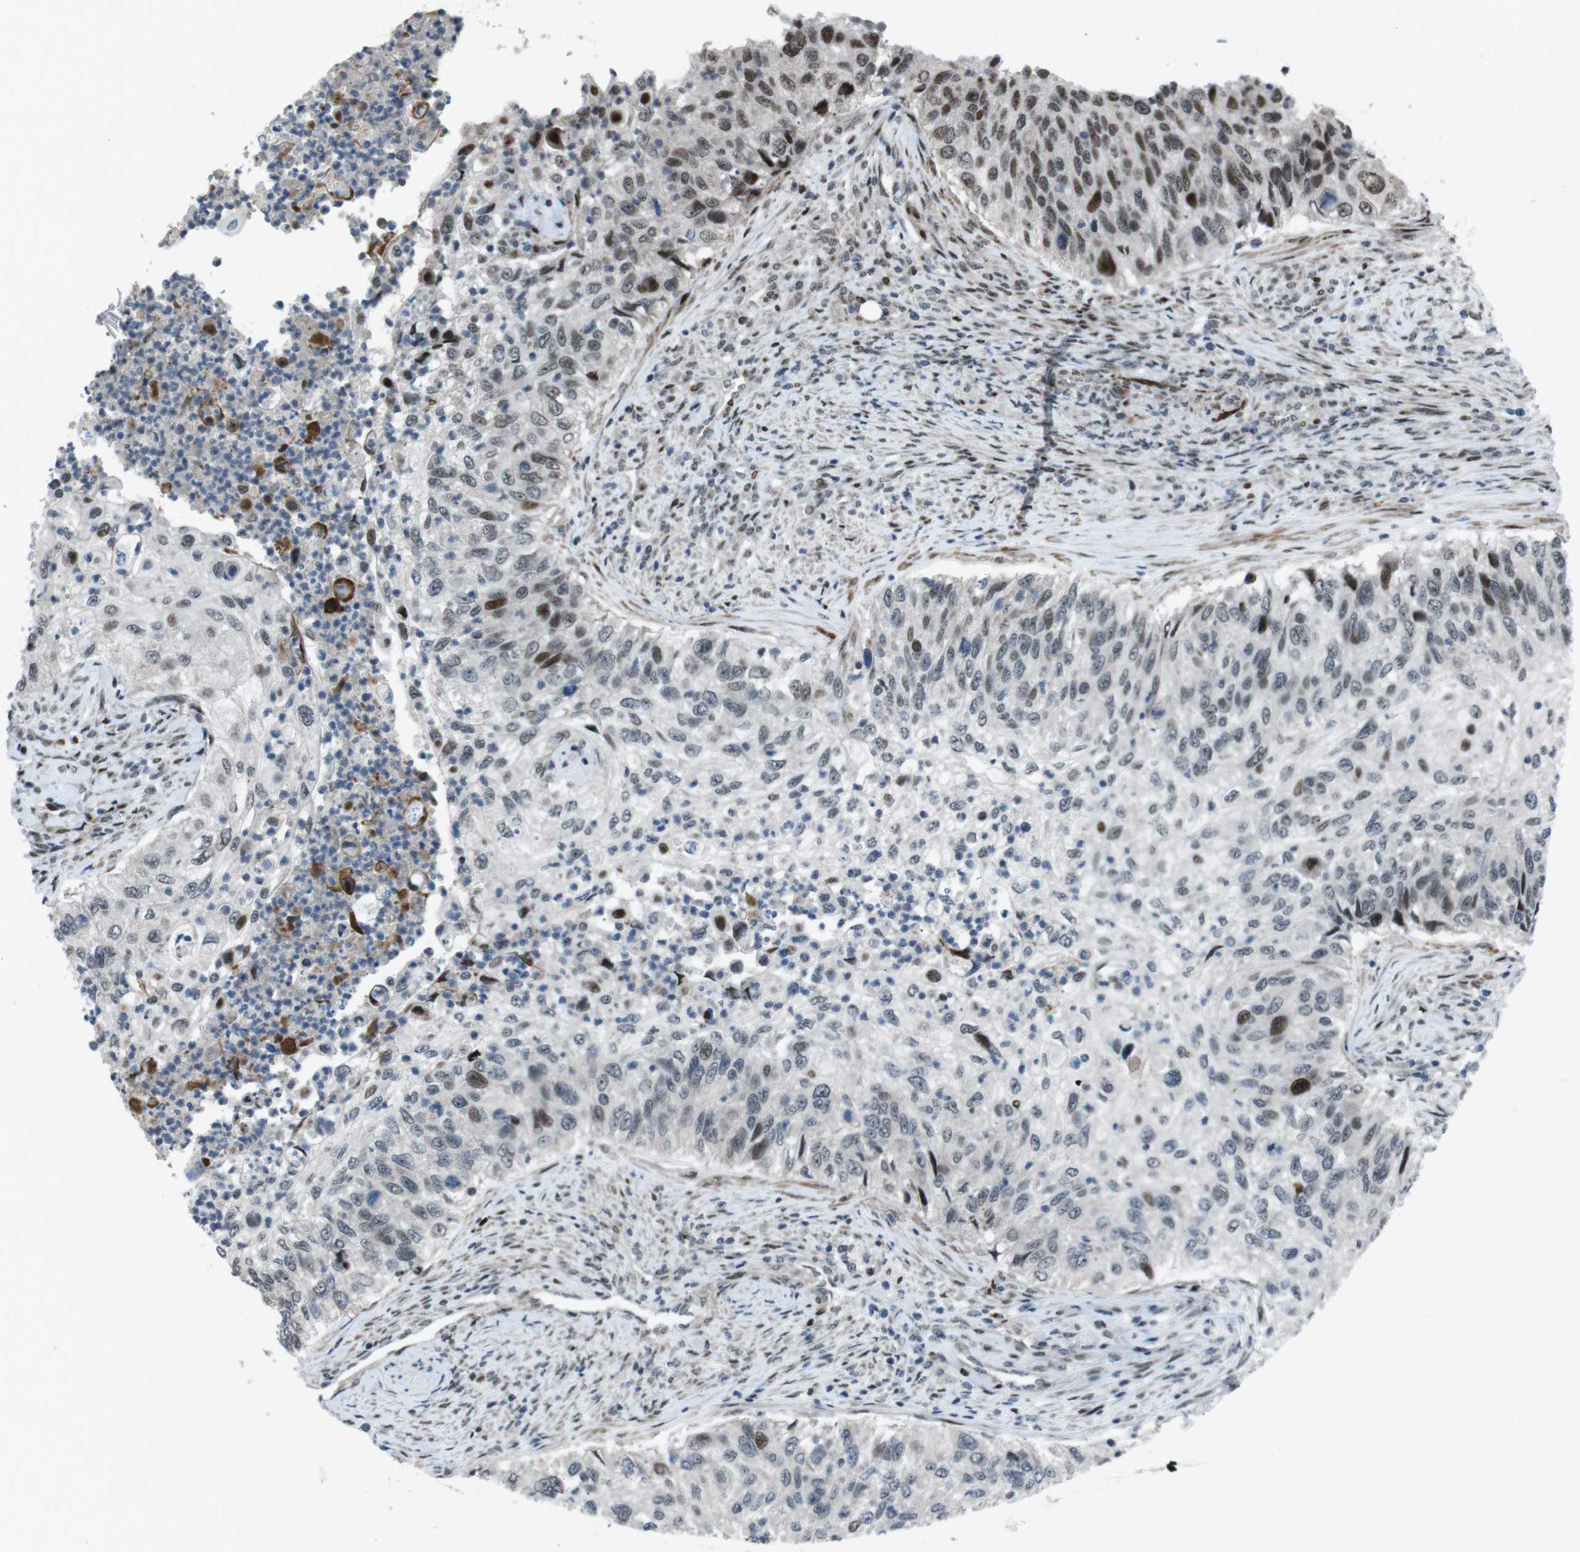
{"staining": {"intensity": "strong", "quantity": "<25%", "location": "nuclear"}, "tissue": "urothelial cancer", "cell_type": "Tumor cells", "image_type": "cancer", "snomed": [{"axis": "morphology", "description": "Urothelial carcinoma, High grade"}, {"axis": "topography", "description": "Urinary bladder"}], "caption": "The histopathology image shows immunohistochemical staining of urothelial cancer. There is strong nuclear staining is appreciated in approximately <25% of tumor cells.", "gene": "PBRM1", "patient": {"sex": "female", "age": 60}}